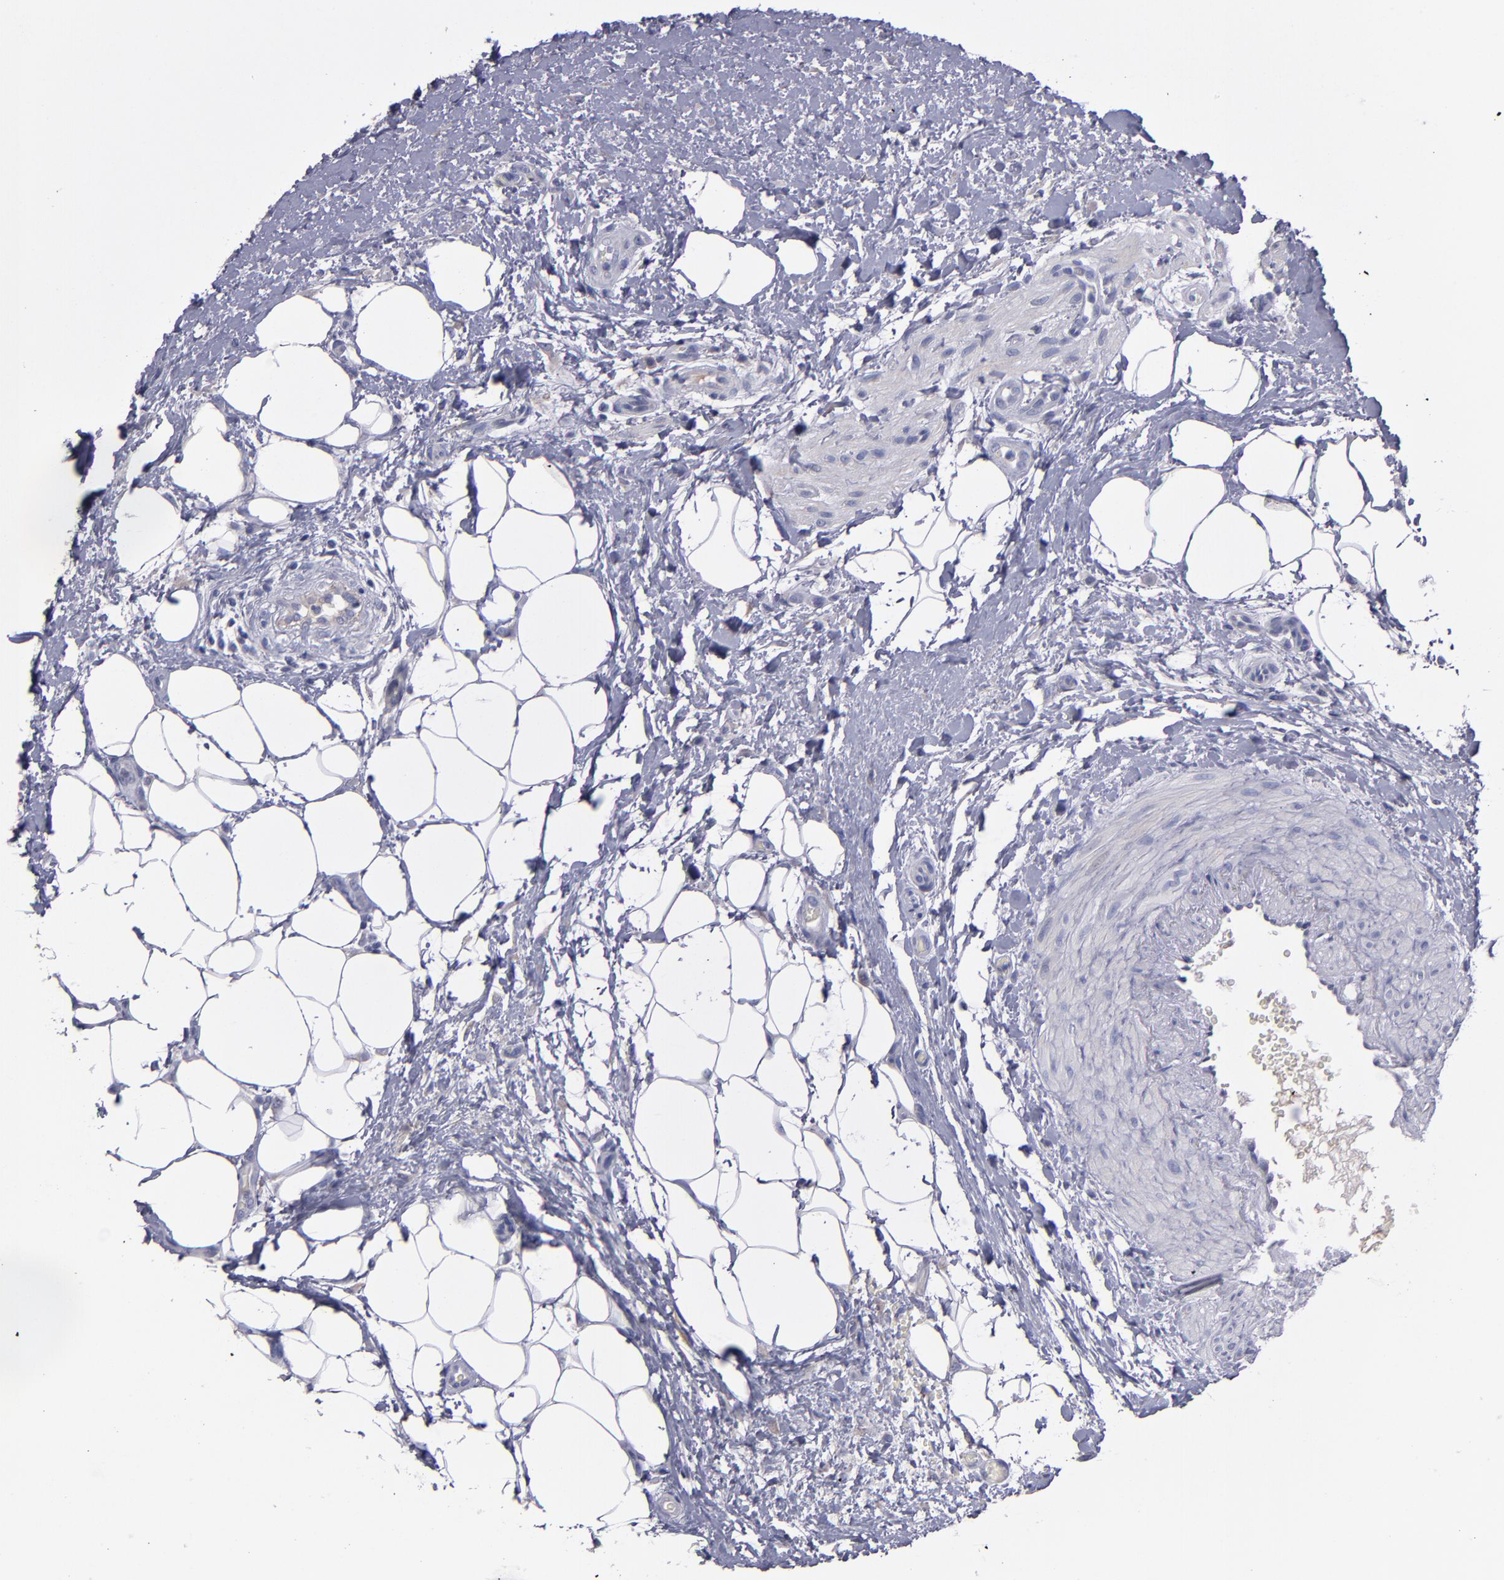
{"staining": {"intensity": "negative", "quantity": "none", "location": "none"}, "tissue": "lymphoma", "cell_type": "Tumor cells", "image_type": "cancer", "snomed": [{"axis": "morphology", "description": "Malignant lymphoma, non-Hodgkin's type, Low grade"}, {"axis": "topography", "description": "Lymph node"}], "caption": "DAB immunohistochemical staining of human low-grade malignant lymphoma, non-Hodgkin's type shows no significant positivity in tumor cells.", "gene": "CDH3", "patient": {"sex": "female", "age": 76}}